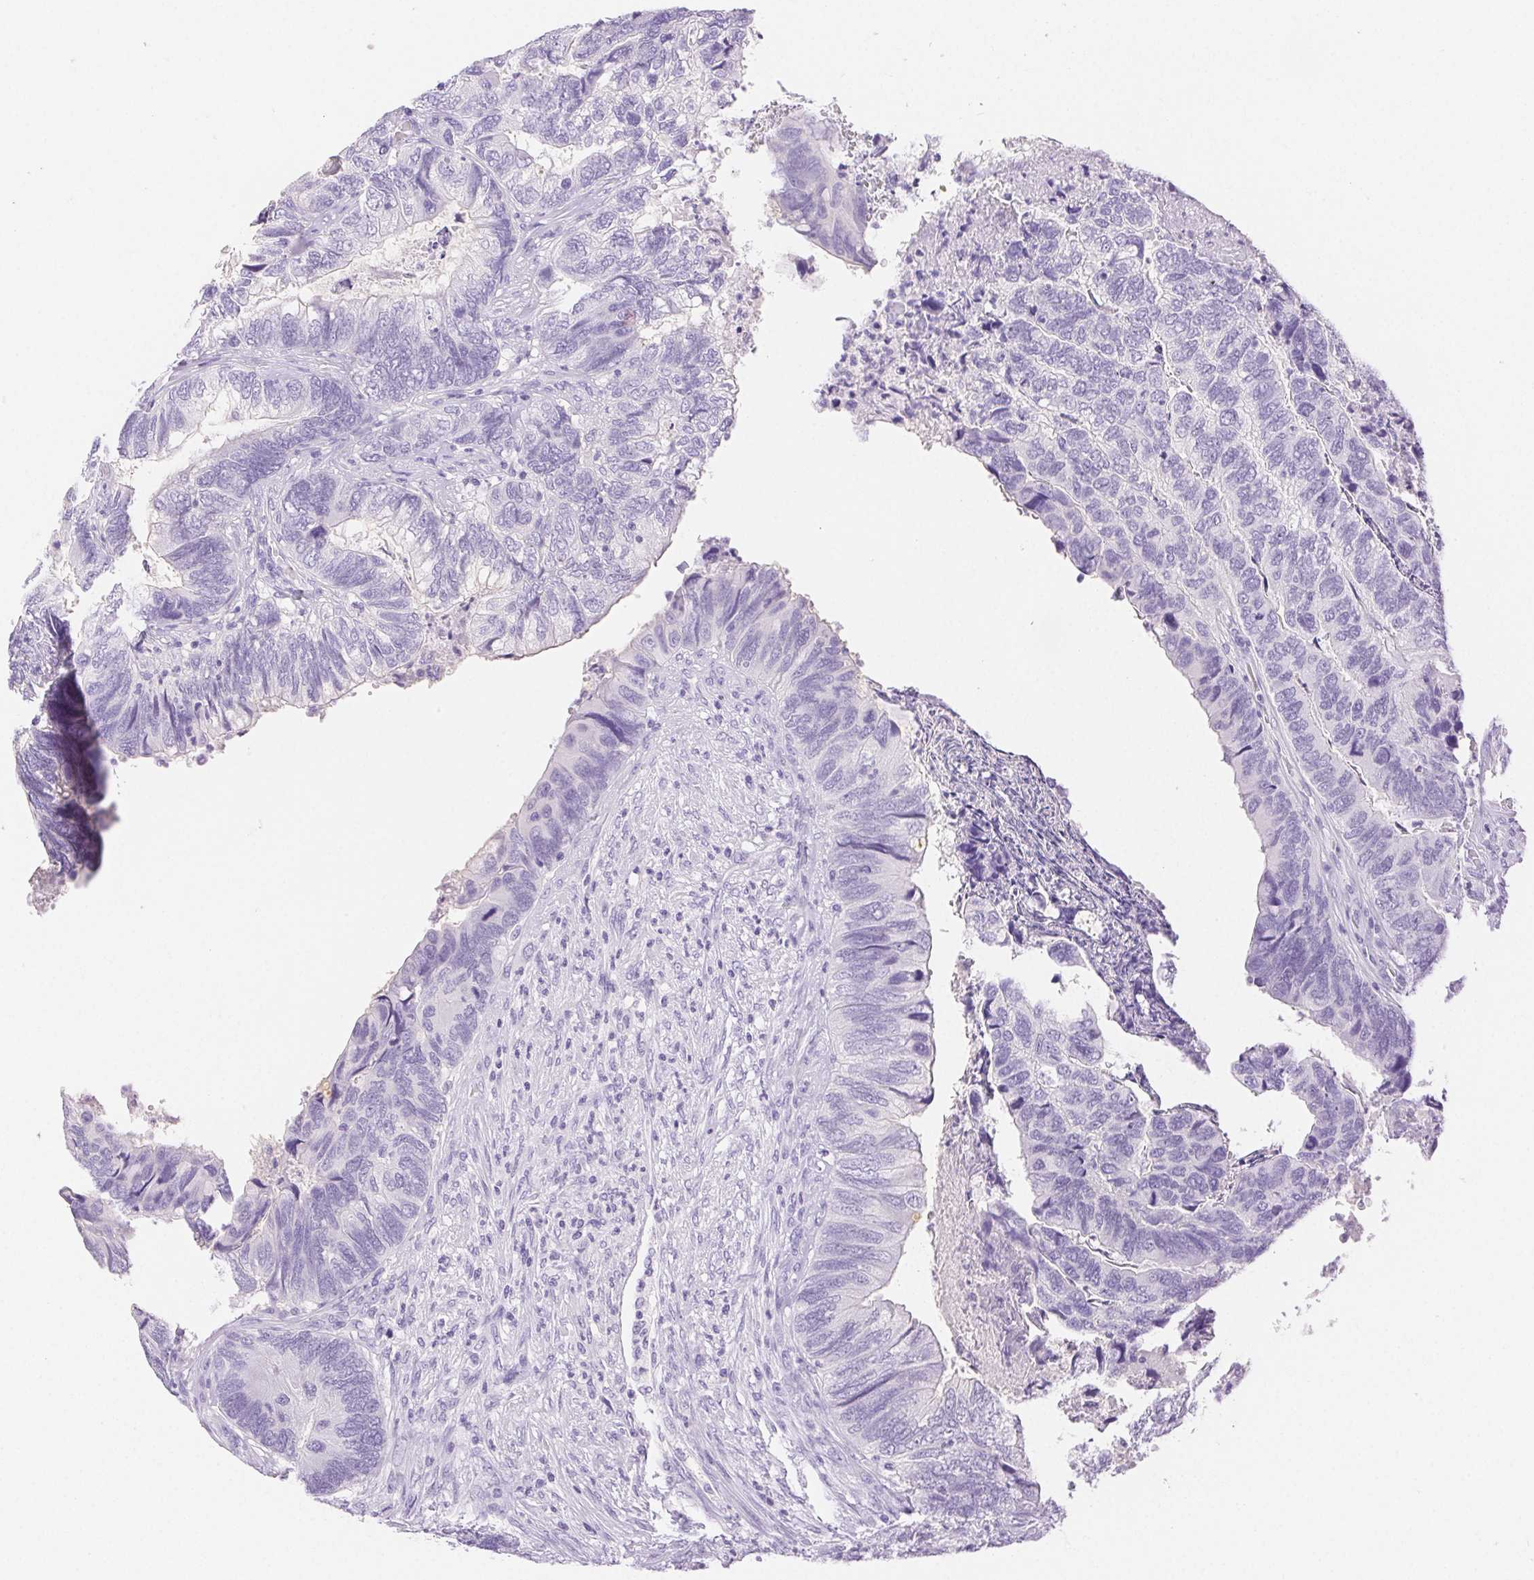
{"staining": {"intensity": "negative", "quantity": "none", "location": "none"}, "tissue": "colorectal cancer", "cell_type": "Tumor cells", "image_type": "cancer", "snomed": [{"axis": "morphology", "description": "Adenocarcinoma, NOS"}, {"axis": "topography", "description": "Colon"}], "caption": "An IHC image of colorectal cancer (adenocarcinoma) is shown. There is no staining in tumor cells of colorectal cancer (adenocarcinoma).", "gene": "SPACA4", "patient": {"sex": "female", "age": 67}}